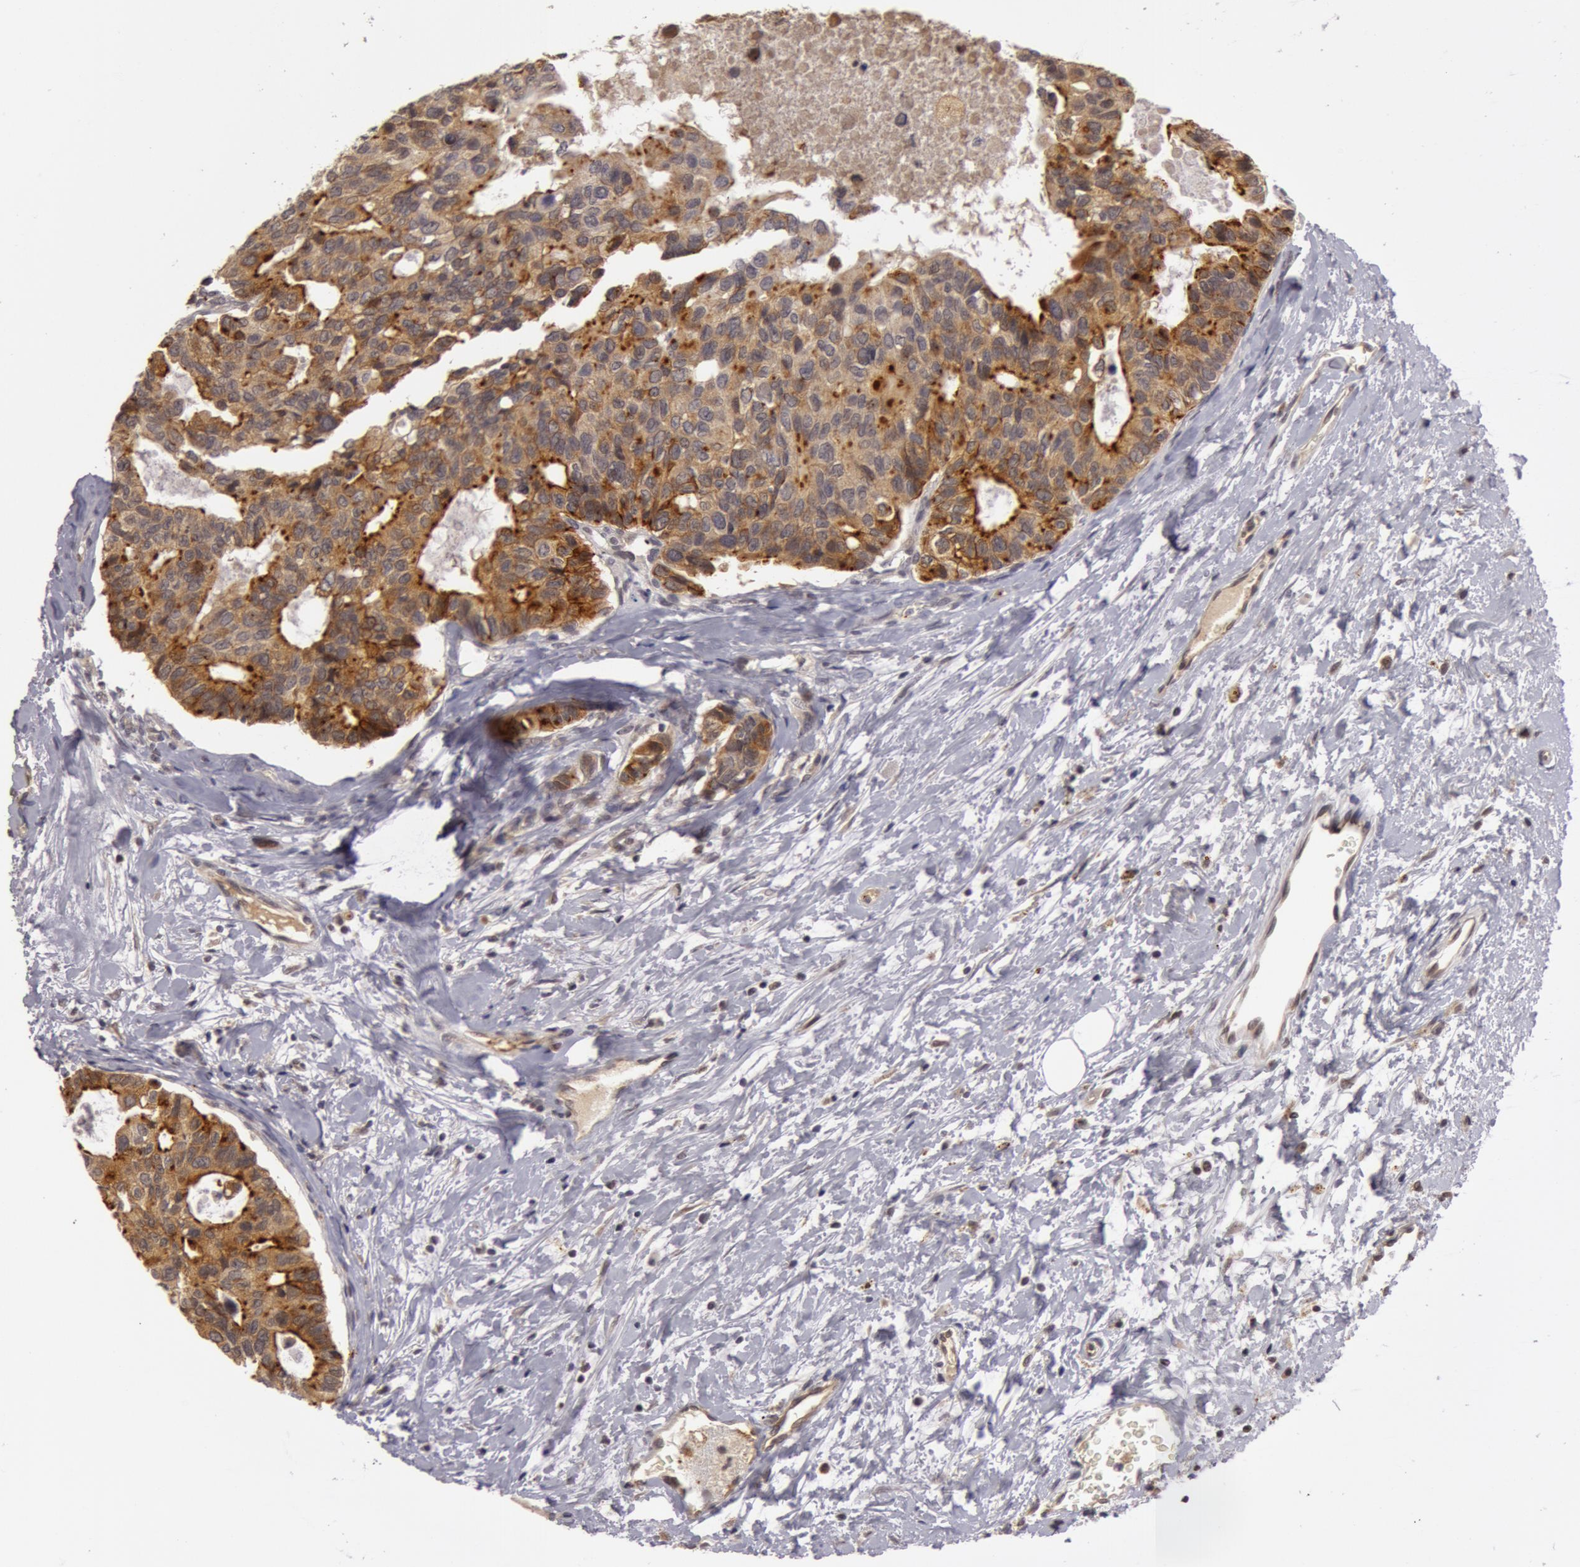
{"staining": {"intensity": "strong", "quantity": "25%-75%", "location": "cytoplasmic/membranous"}, "tissue": "breast cancer", "cell_type": "Tumor cells", "image_type": "cancer", "snomed": [{"axis": "morphology", "description": "Duct carcinoma"}, {"axis": "topography", "description": "Breast"}], "caption": "A brown stain labels strong cytoplasmic/membranous staining of a protein in human breast intraductal carcinoma tumor cells.", "gene": "SYTL4", "patient": {"sex": "female", "age": 69}}